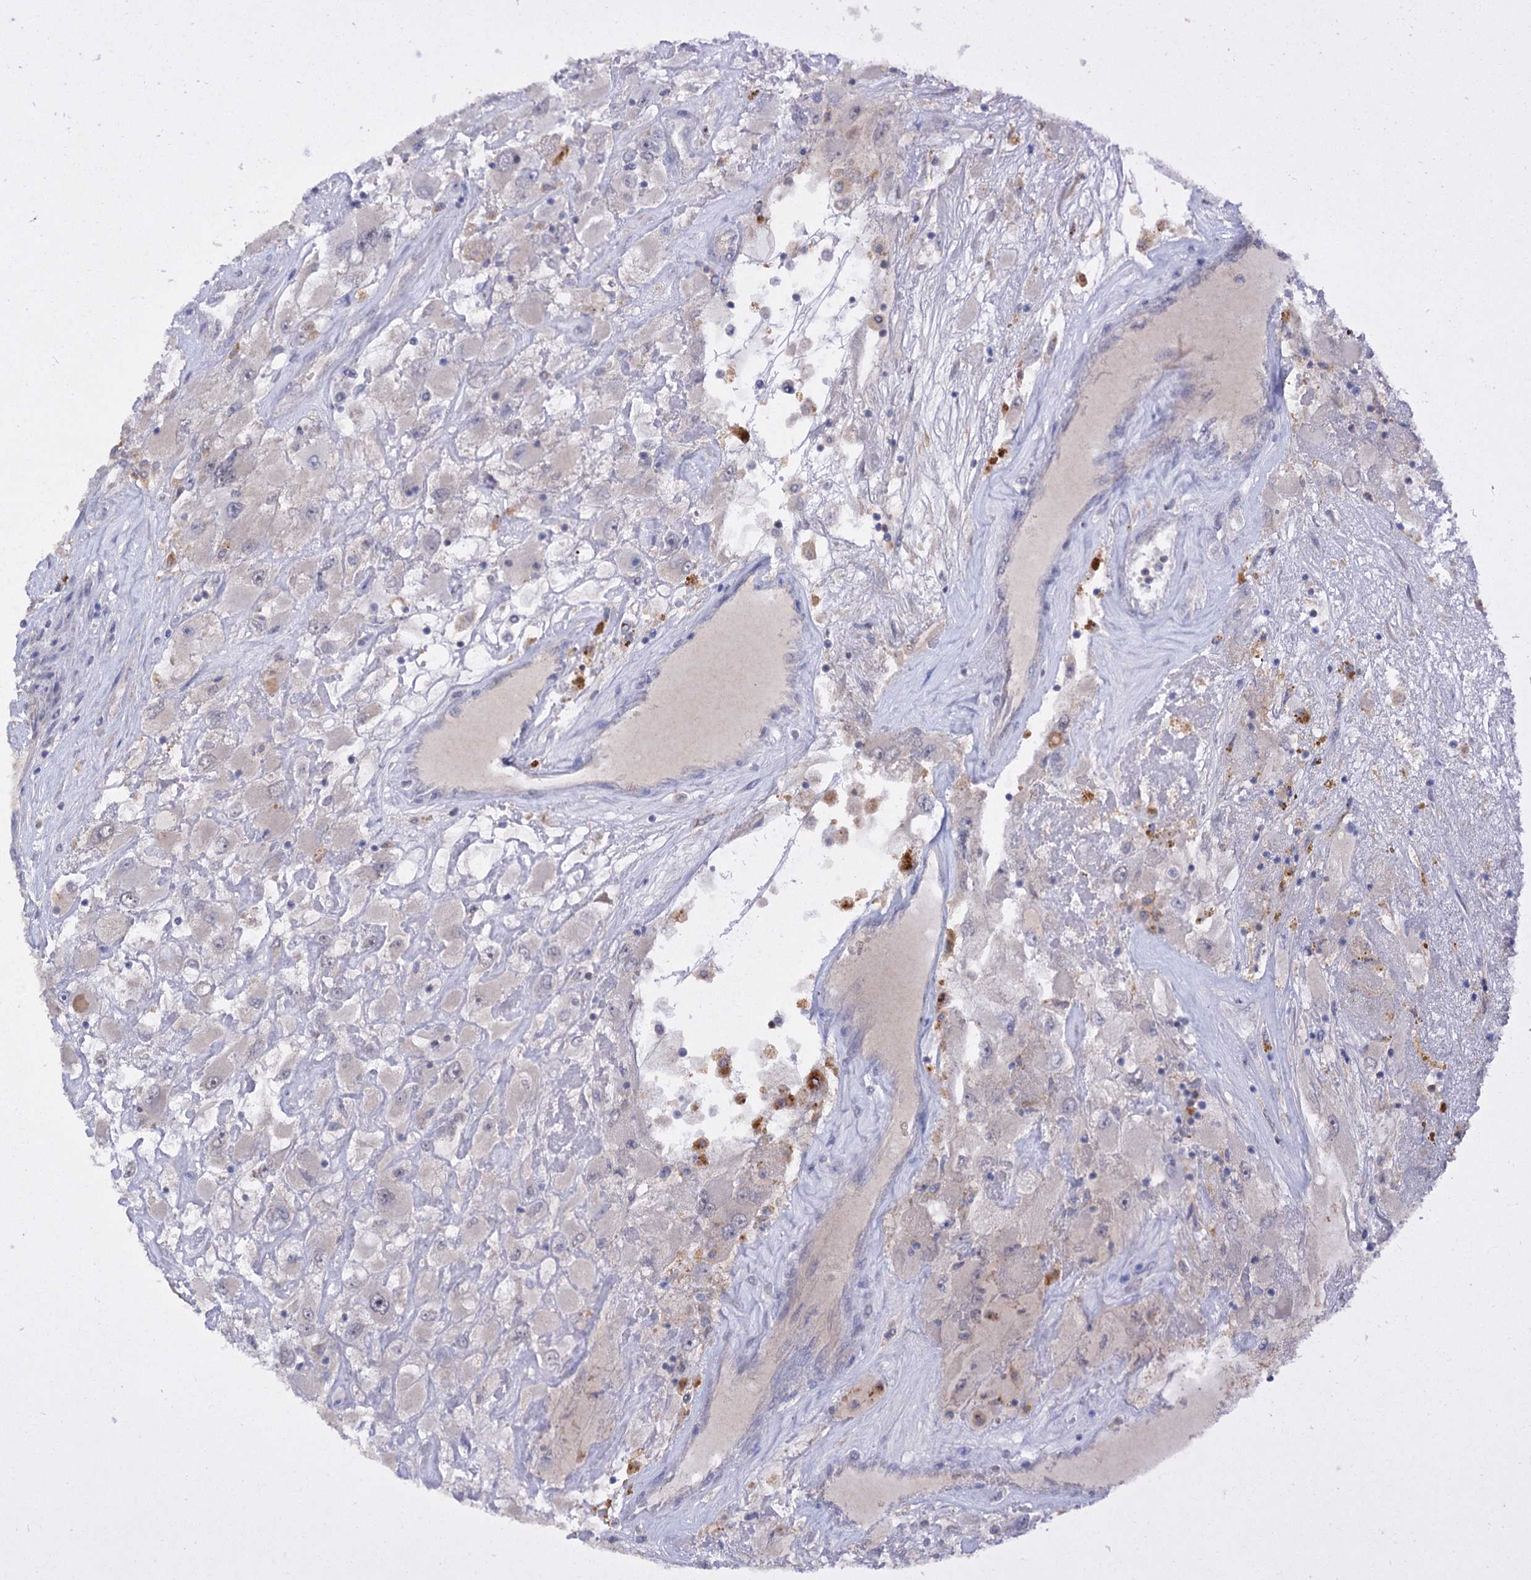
{"staining": {"intensity": "negative", "quantity": "none", "location": "none"}, "tissue": "renal cancer", "cell_type": "Tumor cells", "image_type": "cancer", "snomed": [{"axis": "morphology", "description": "Adenocarcinoma, NOS"}, {"axis": "topography", "description": "Kidney"}], "caption": "IHC photomicrograph of human adenocarcinoma (renal) stained for a protein (brown), which reveals no expression in tumor cells.", "gene": "ATP4A", "patient": {"sex": "female", "age": 52}}